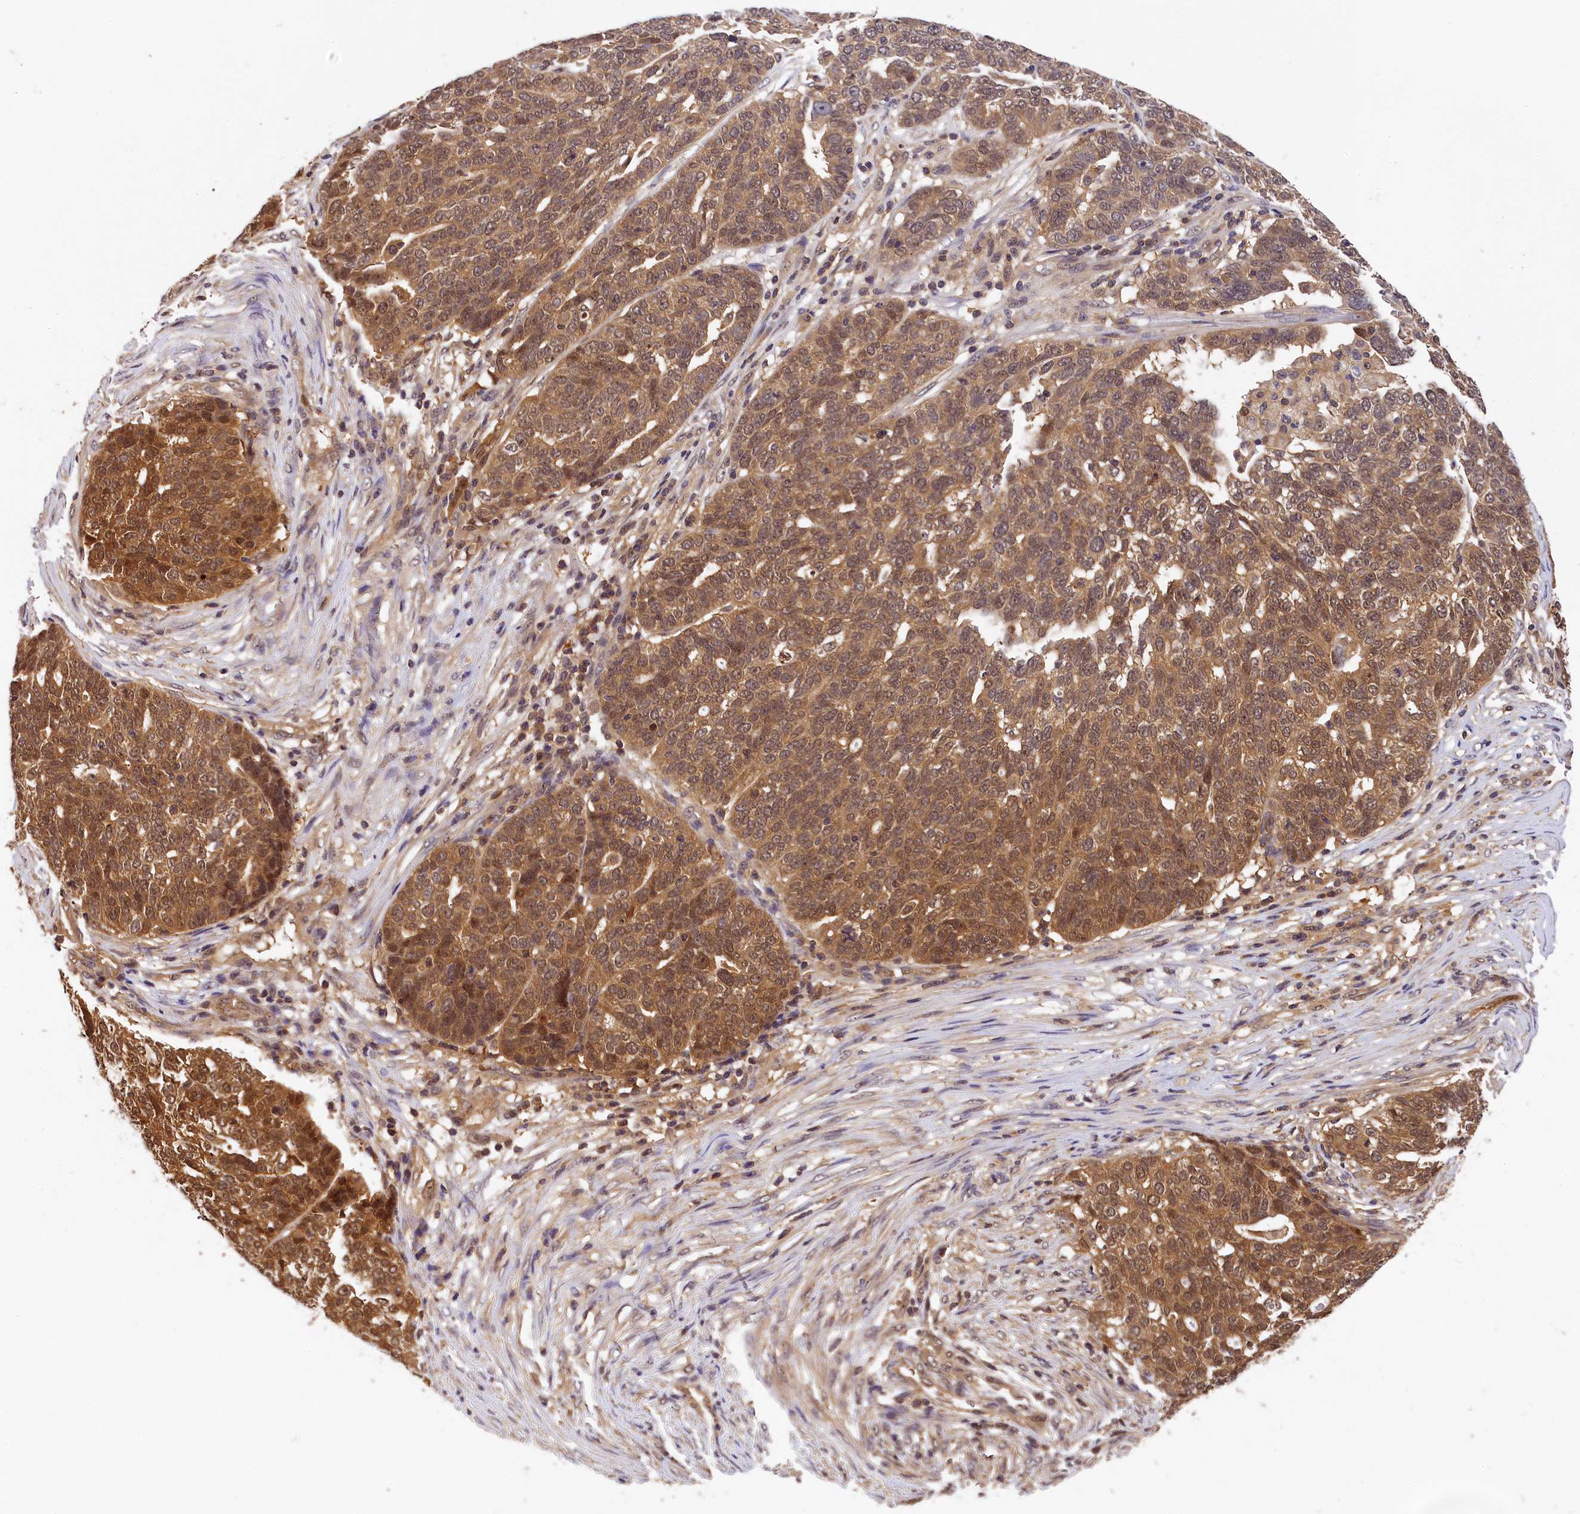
{"staining": {"intensity": "strong", "quantity": ">75%", "location": "cytoplasmic/membranous,nuclear"}, "tissue": "ovarian cancer", "cell_type": "Tumor cells", "image_type": "cancer", "snomed": [{"axis": "morphology", "description": "Cystadenocarcinoma, serous, NOS"}, {"axis": "topography", "description": "Ovary"}], "caption": "This micrograph reveals ovarian cancer stained with immunohistochemistry (IHC) to label a protein in brown. The cytoplasmic/membranous and nuclear of tumor cells show strong positivity for the protein. Nuclei are counter-stained blue.", "gene": "EIF6", "patient": {"sex": "female", "age": 59}}